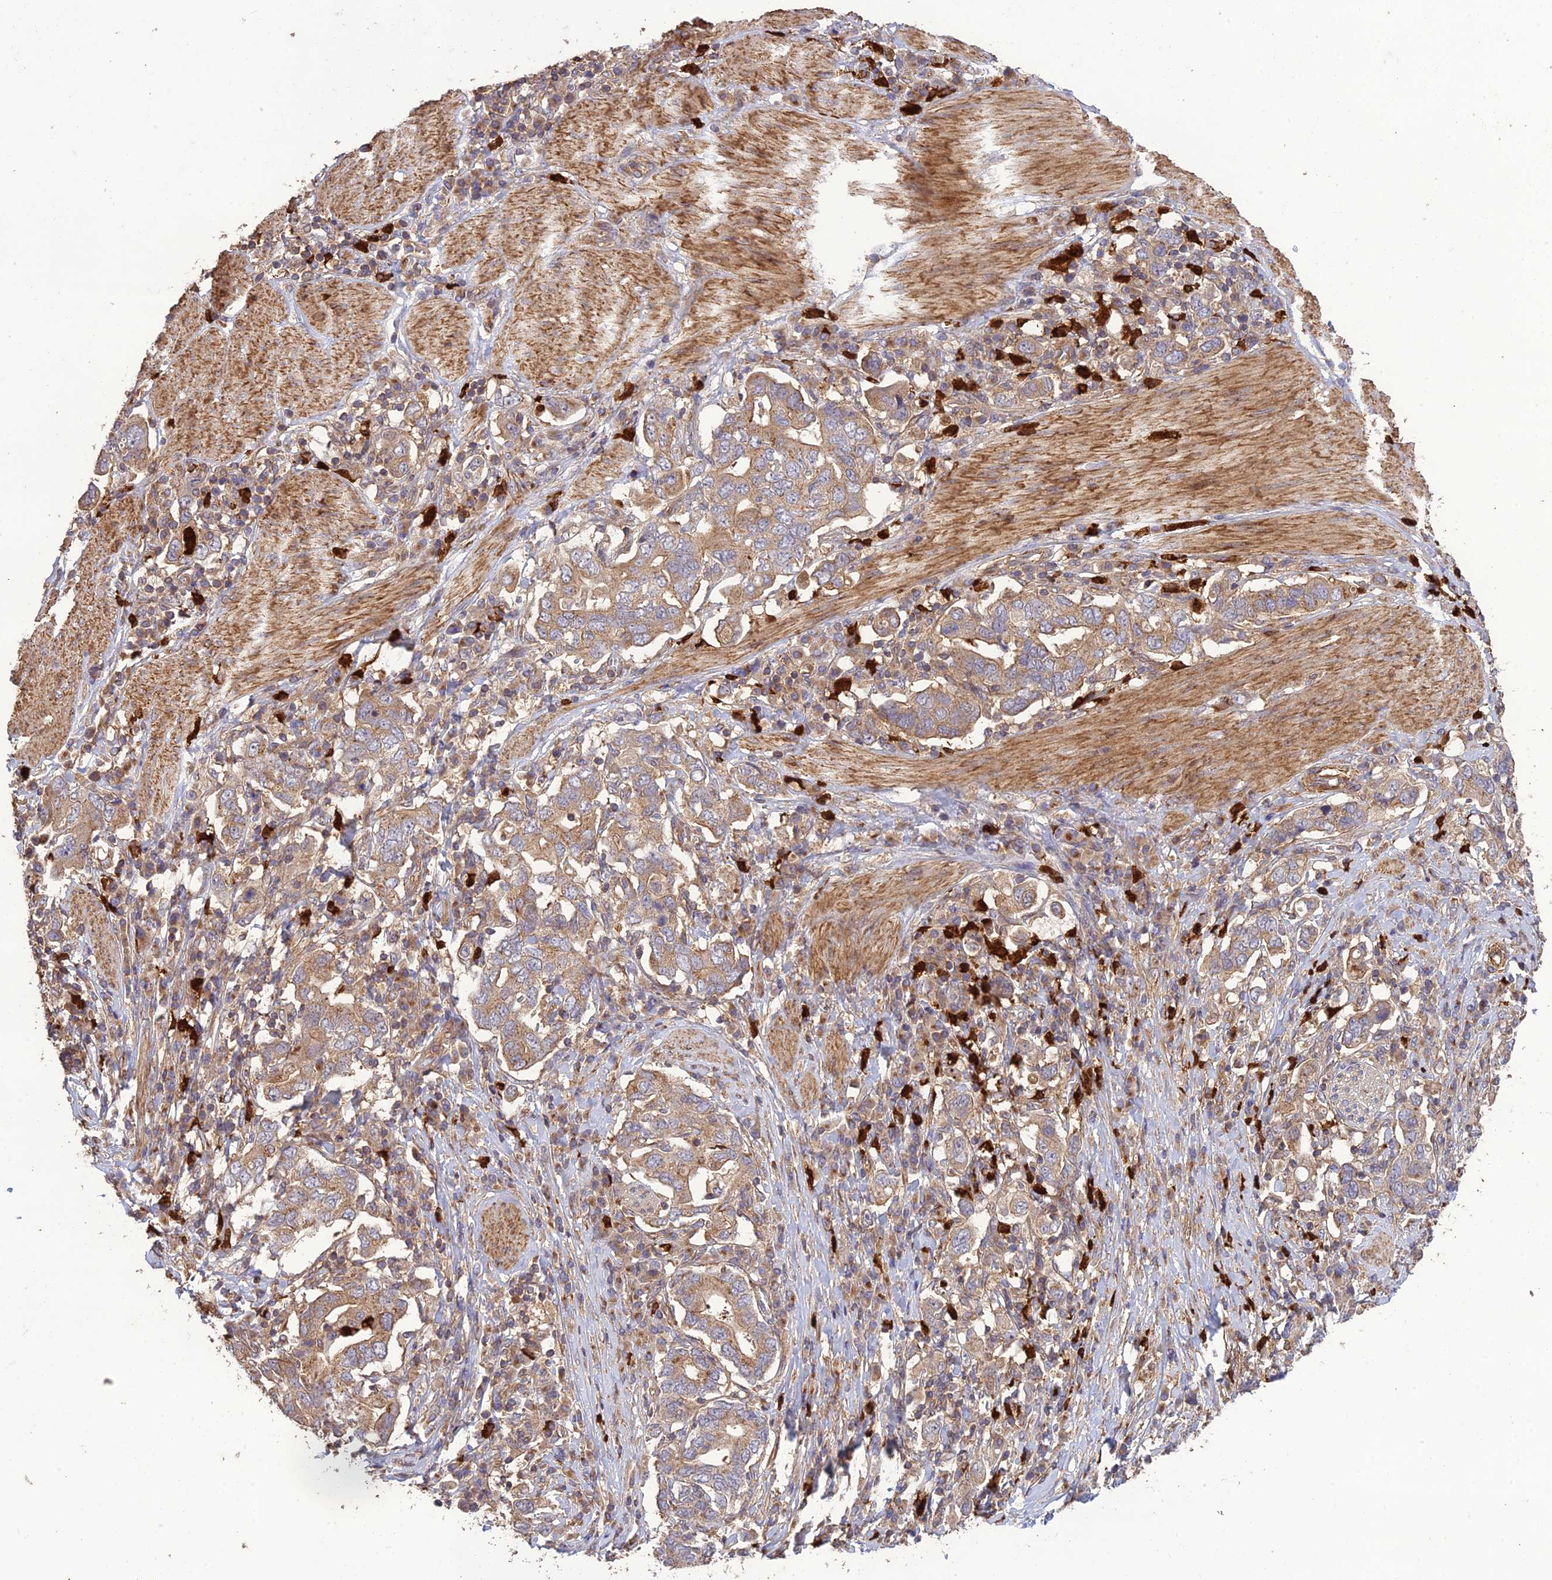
{"staining": {"intensity": "moderate", "quantity": ">75%", "location": "cytoplasmic/membranous"}, "tissue": "stomach cancer", "cell_type": "Tumor cells", "image_type": "cancer", "snomed": [{"axis": "morphology", "description": "Adenocarcinoma, NOS"}, {"axis": "topography", "description": "Stomach, upper"}, {"axis": "topography", "description": "Stomach"}], "caption": "About >75% of tumor cells in human stomach cancer (adenocarcinoma) show moderate cytoplasmic/membranous protein expression as visualized by brown immunohistochemical staining.", "gene": "TMEM131L", "patient": {"sex": "male", "age": 62}}